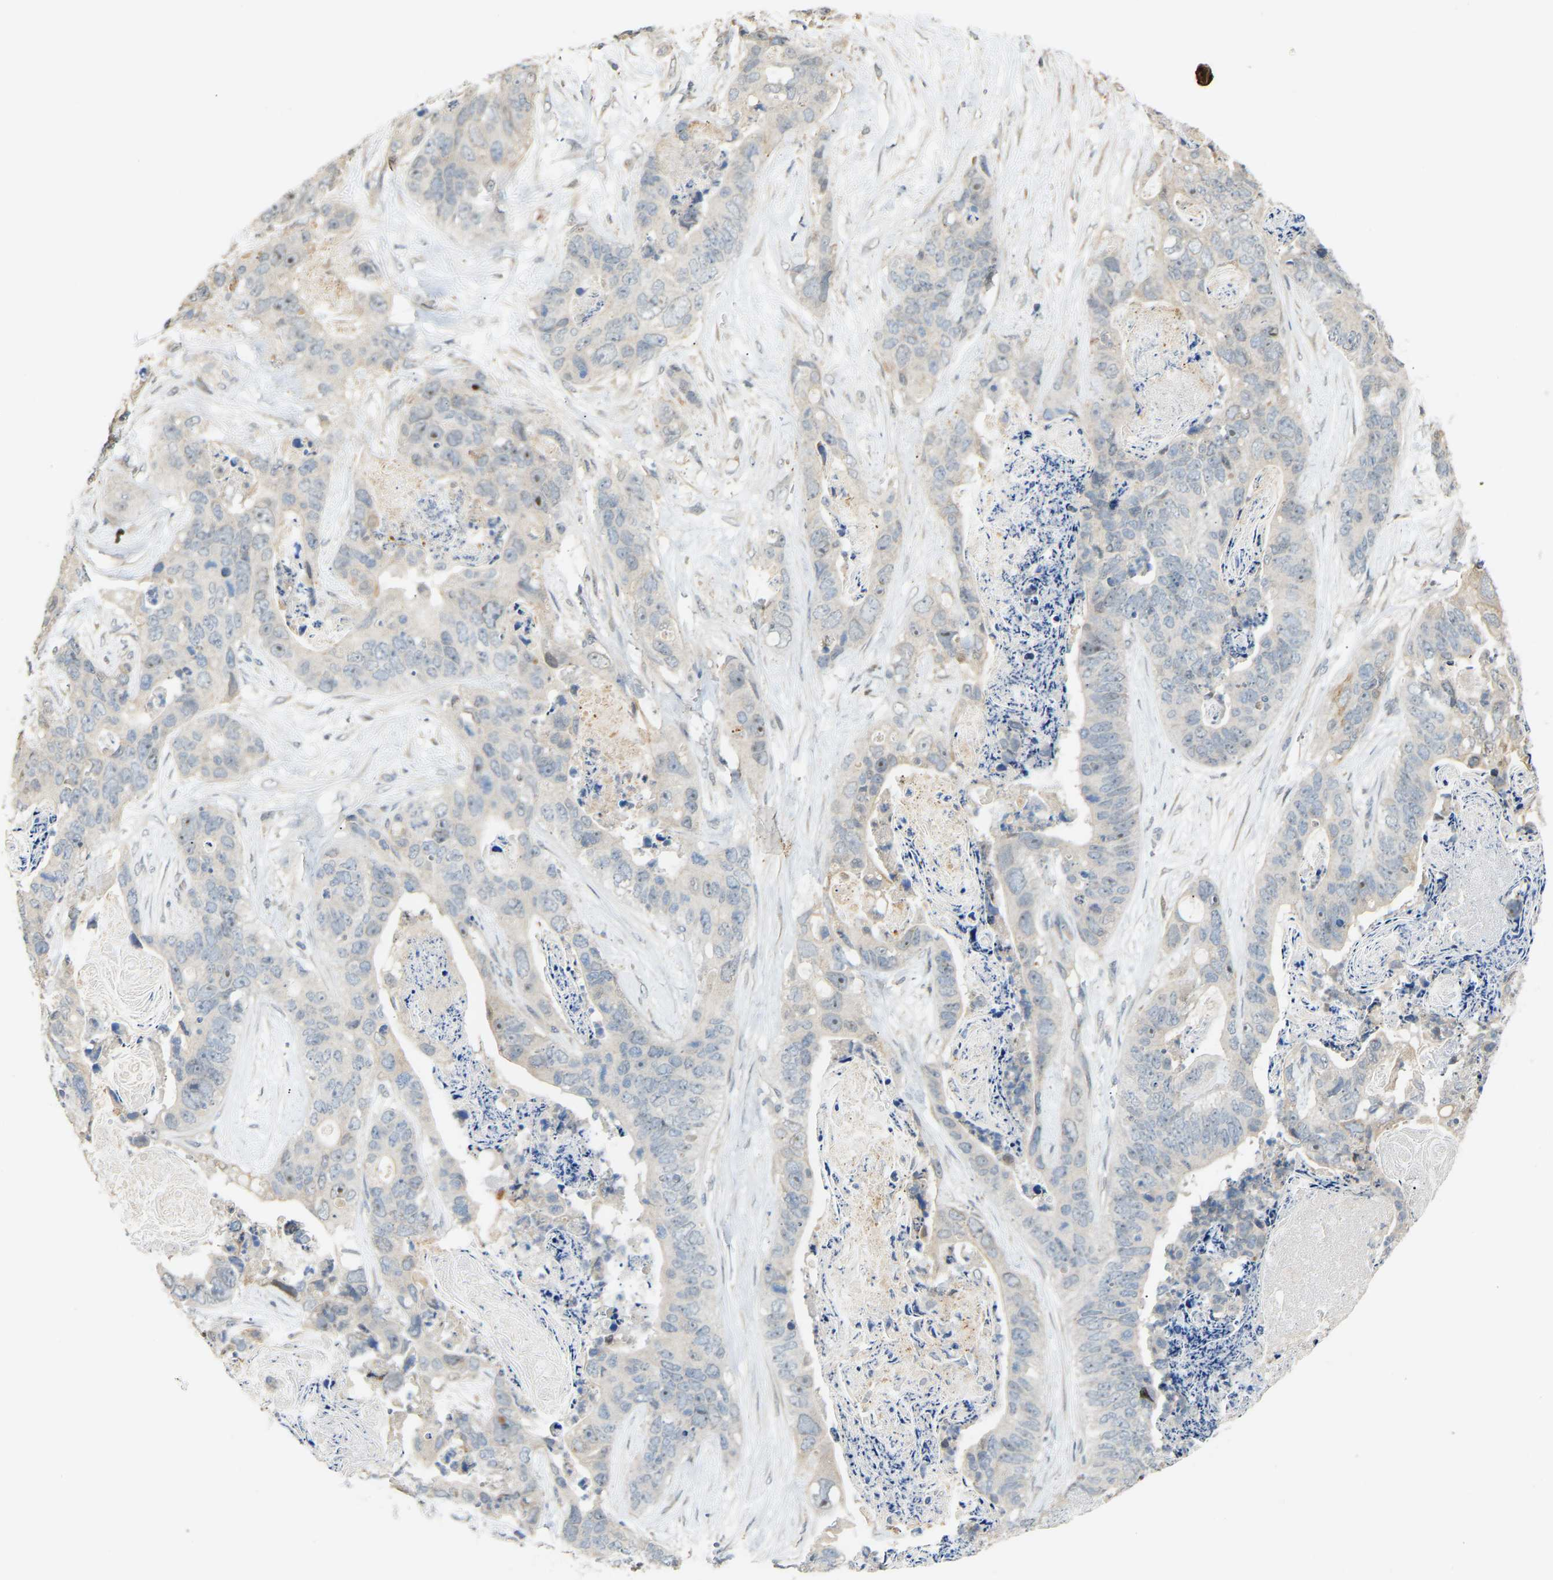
{"staining": {"intensity": "negative", "quantity": "none", "location": "none"}, "tissue": "stomach cancer", "cell_type": "Tumor cells", "image_type": "cancer", "snomed": [{"axis": "morphology", "description": "Adenocarcinoma, NOS"}, {"axis": "topography", "description": "Stomach"}], "caption": "IHC micrograph of human stomach cancer (adenocarcinoma) stained for a protein (brown), which shows no positivity in tumor cells.", "gene": "PTPN4", "patient": {"sex": "female", "age": 89}}